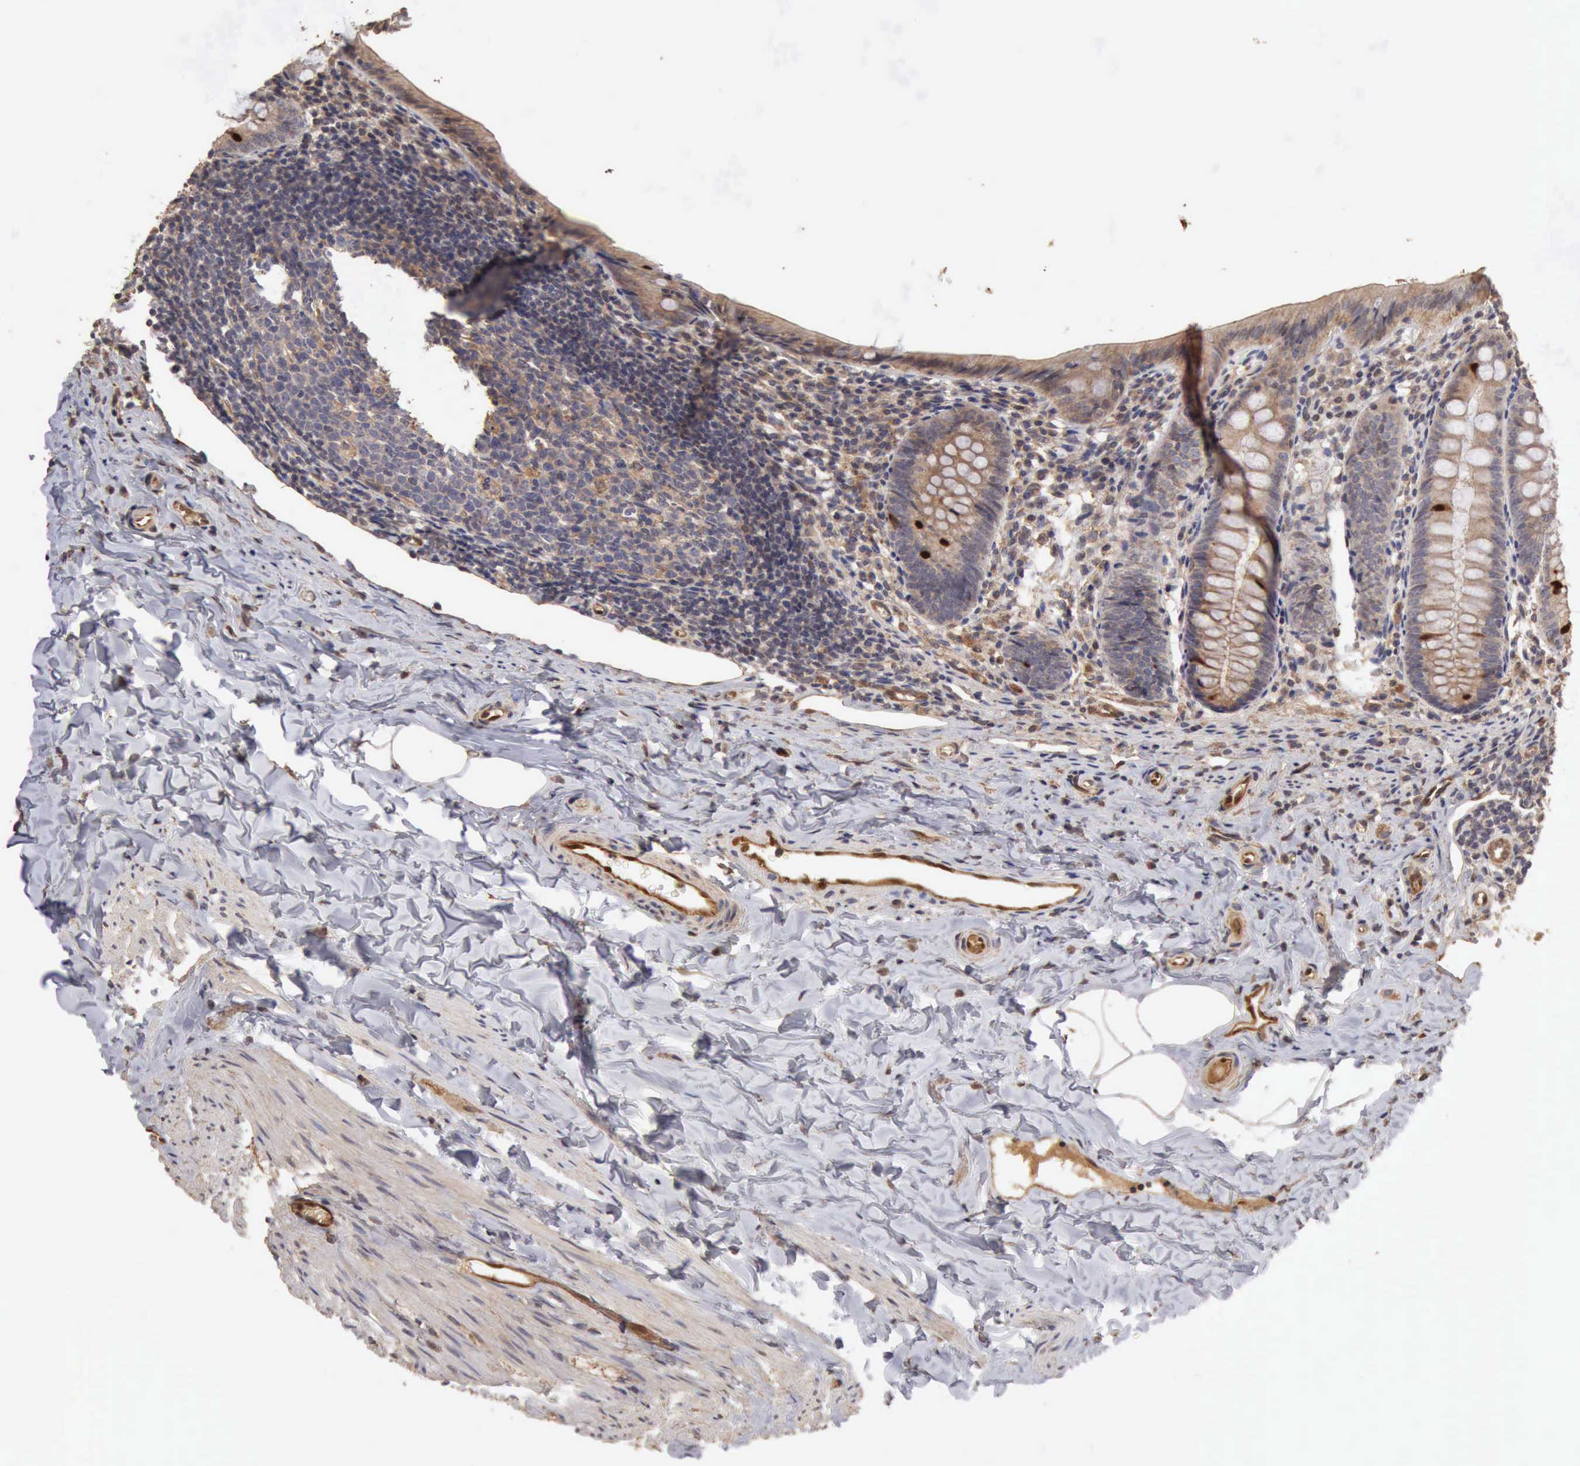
{"staining": {"intensity": "negative", "quantity": "none", "location": "none"}, "tissue": "appendix", "cell_type": "Glandular cells", "image_type": "normal", "snomed": [{"axis": "morphology", "description": "Normal tissue, NOS"}, {"axis": "topography", "description": "Appendix"}], "caption": "IHC histopathology image of unremarkable human appendix stained for a protein (brown), which exhibits no staining in glandular cells.", "gene": "BMX", "patient": {"sex": "female", "age": 17}}